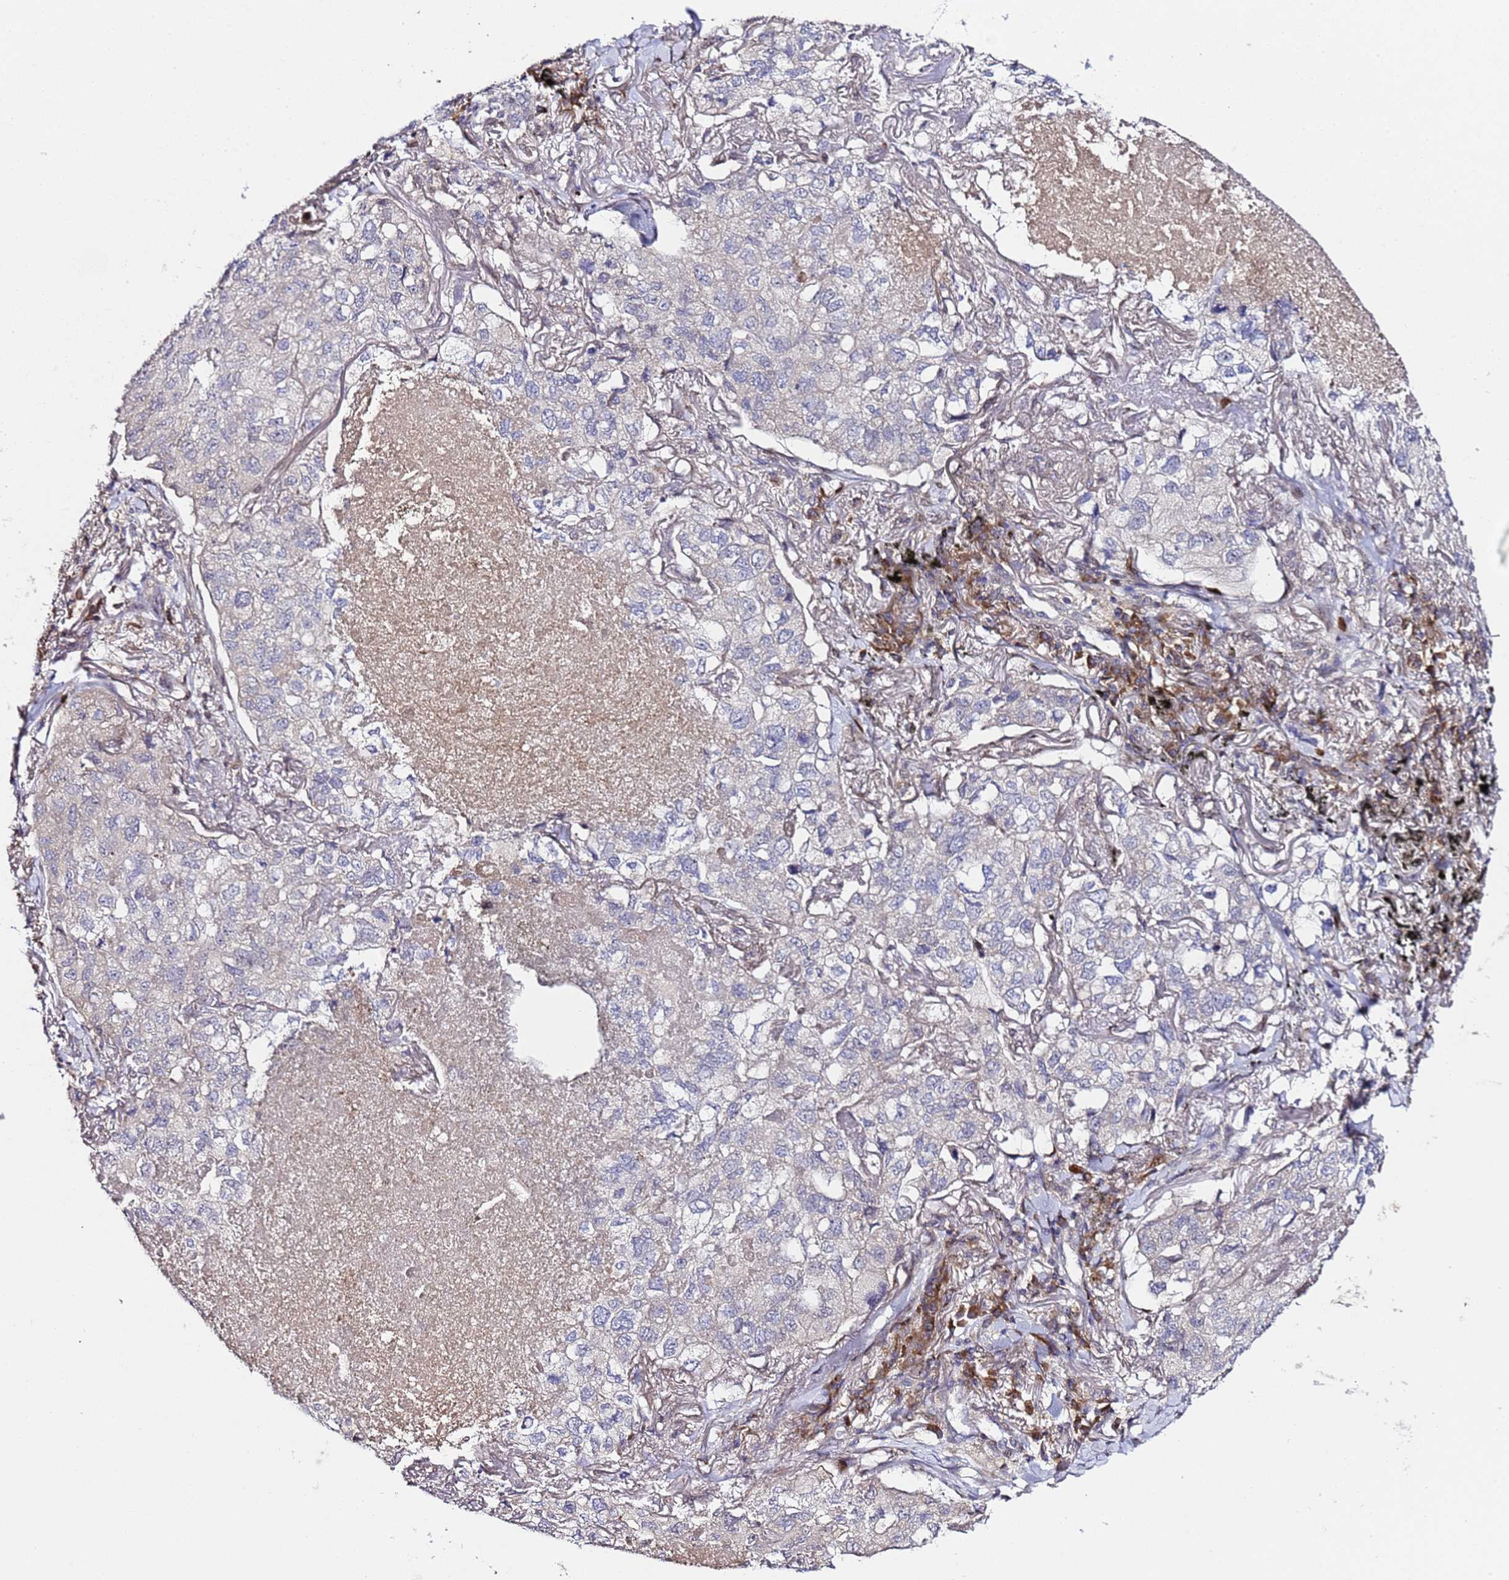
{"staining": {"intensity": "weak", "quantity": "<25%", "location": "cytoplasmic/membranous"}, "tissue": "lung cancer", "cell_type": "Tumor cells", "image_type": "cancer", "snomed": [{"axis": "morphology", "description": "Adenocarcinoma, NOS"}, {"axis": "topography", "description": "Lung"}], "caption": "Immunohistochemical staining of human lung cancer (adenocarcinoma) reveals no significant staining in tumor cells.", "gene": "ALG3", "patient": {"sex": "male", "age": 65}}